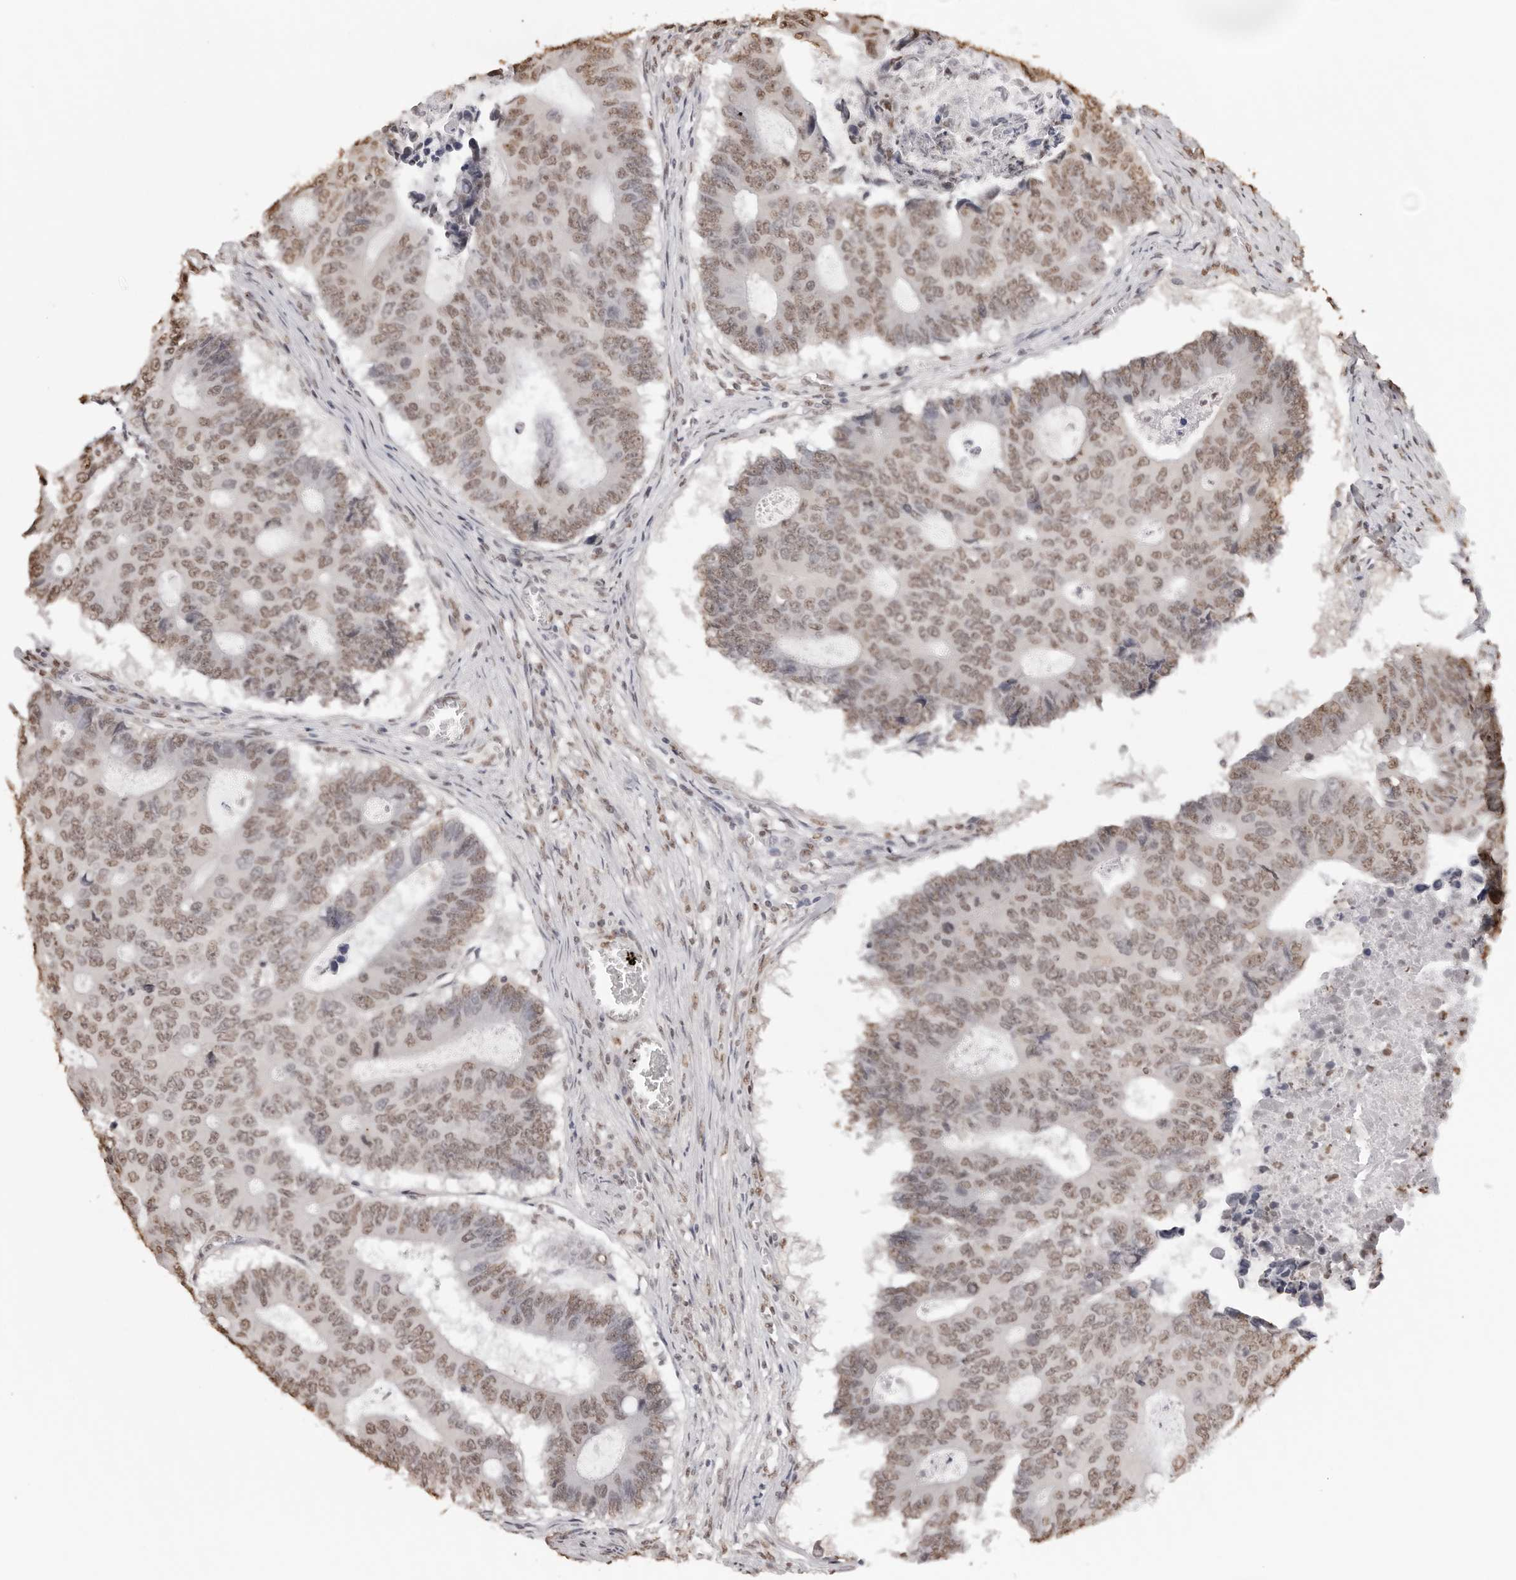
{"staining": {"intensity": "moderate", "quantity": ">75%", "location": "nuclear"}, "tissue": "colorectal cancer", "cell_type": "Tumor cells", "image_type": "cancer", "snomed": [{"axis": "morphology", "description": "Adenocarcinoma, NOS"}, {"axis": "topography", "description": "Colon"}], "caption": "Moderate nuclear protein positivity is identified in about >75% of tumor cells in colorectal adenocarcinoma.", "gene": "OLIG3", "patient": {"sex": "male", "age": 87}}